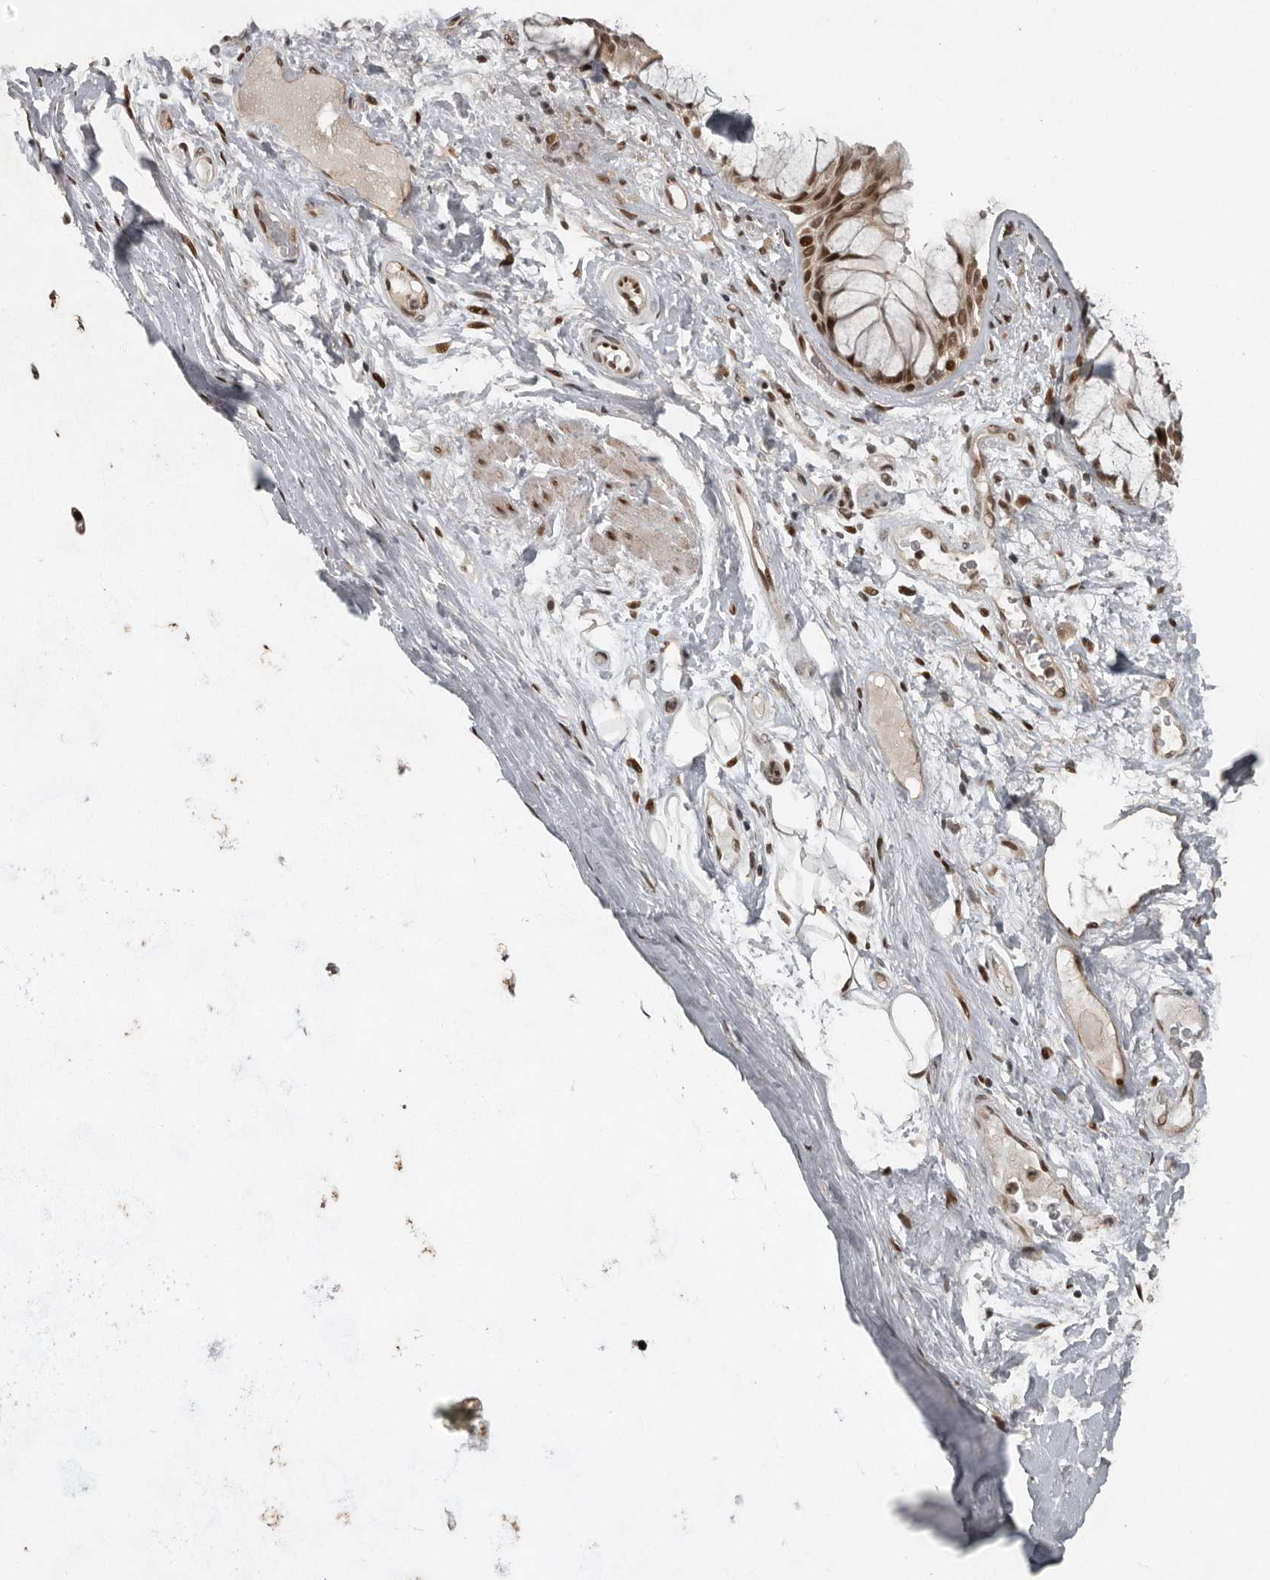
{"staining": {"intensity": "strong", "quantity": ">75%", "location": "nuclear"}, "tissue": "adipose tissue", "cell_type": "Adipocytes", "image_type": "normal", "snomed": [{"axis": "morphology", "description": "Normal tissue, NOS"}, {"axis": "topography", "description": "Bronchus"}], "caption": "Brown immunohistochemical staining in unremarkable adipose tissue demonstrates strong nuclear positivity in approximately >75% of adipocytes. Using DAB (brown) and hematoxylin (blue) stains, captured at high magnification using brightfield microscopy.", "gene": "CDC27", "patient": {"sex": "male", "age": 66}}